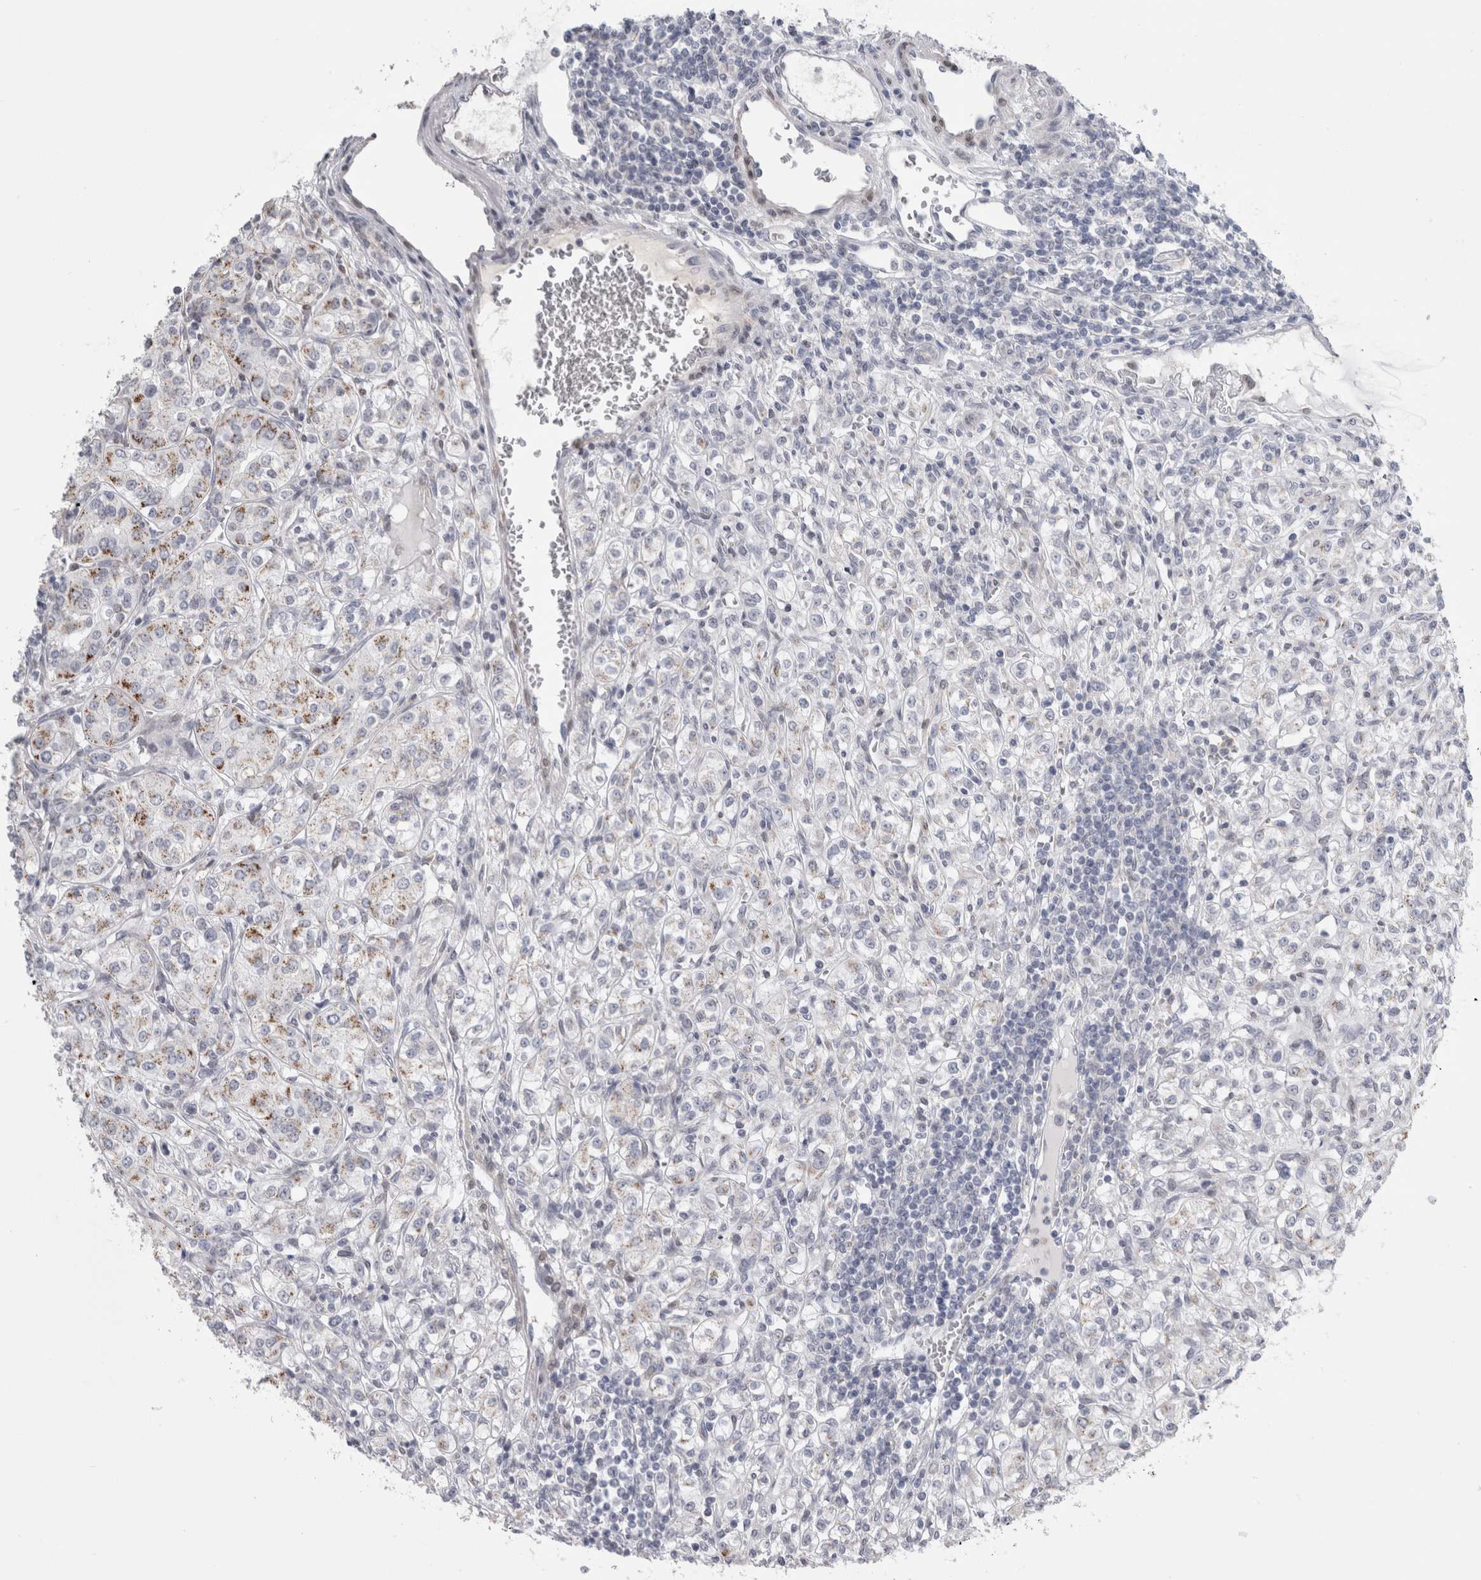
{"staining": {"intensity": "moderate", "quantity": "<25%", "location": "cytoplasmic/membranous"}, "tissue": "renal cancer", "cell_type": "Tumor cells", "image_type": "cancer", "snomed": [{"axis": "morphology", "description": "Adenocarcinoma, NOS"}, {"axis": "topography", "description": "Kidney"}], "caption": "Immunohistochemical staining of renal cancer demonstrates low levels of moderate cytoplasmic/membranous protein staining in approximately <25% of tumor cells. The staining was performed using DAB, with brown indicating positive protein expression. Nuclei are stained blue with hematoxylin.", "gene": "PLIN1", "patient": {"sex": "male", "age": 77}}